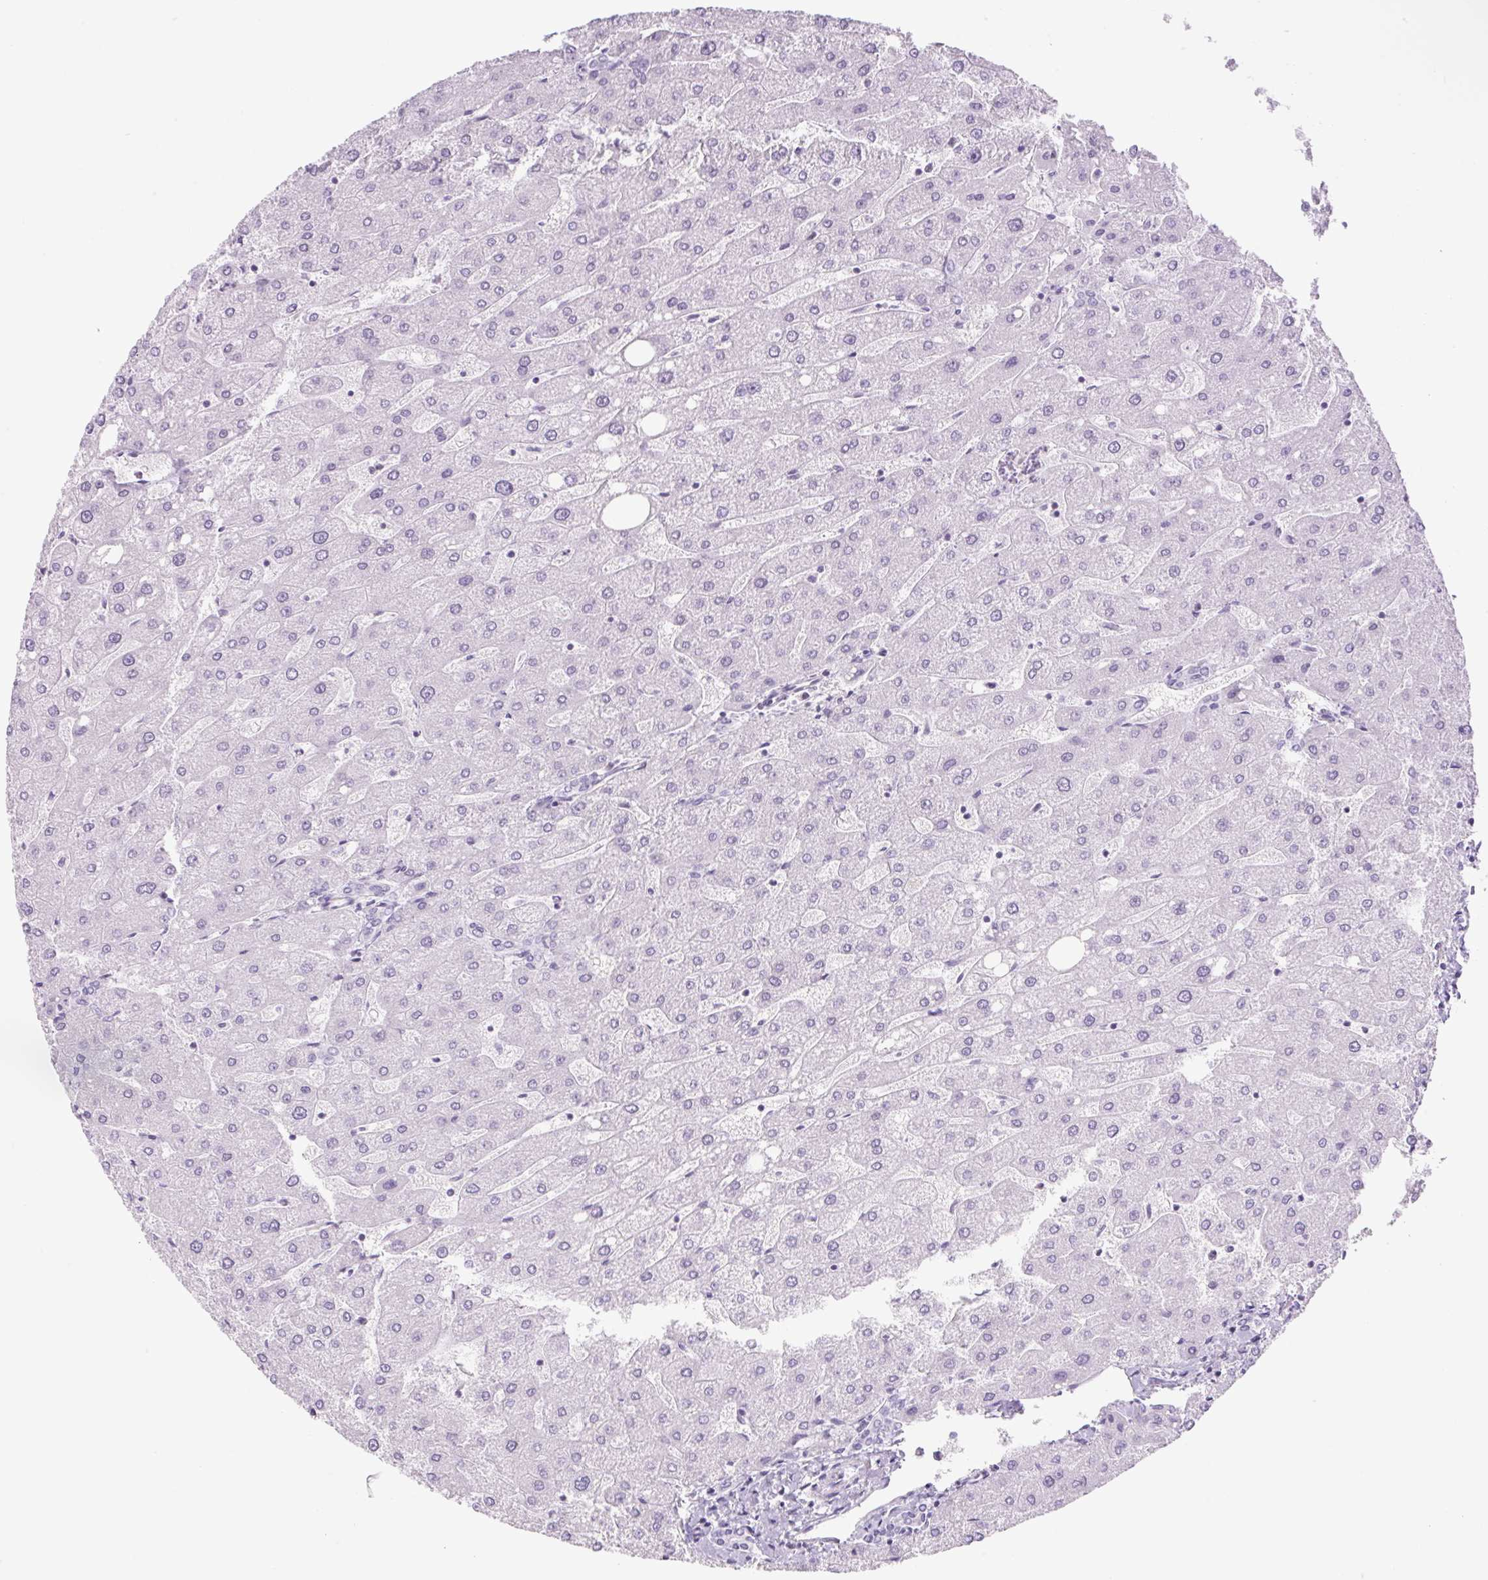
{"staining": {"intensity": "negative", "quantity": "none", "location": "none"}, "tissue": "liver", "cell_type": "Cholangiocytes", "image_type": "normal", "snomed": [{"axis": "morphology", "description": "Normal tissue, NOS"}, {"axis": "topography", "description": "Liver"}], "caption": "This is a photomicrograph of immunohistochemistry (IHC) staining of benign liver, which shows no staining in cholangiocytes.", "gene": "TLE3", "patient": {"sex": "male", "age": 67}}